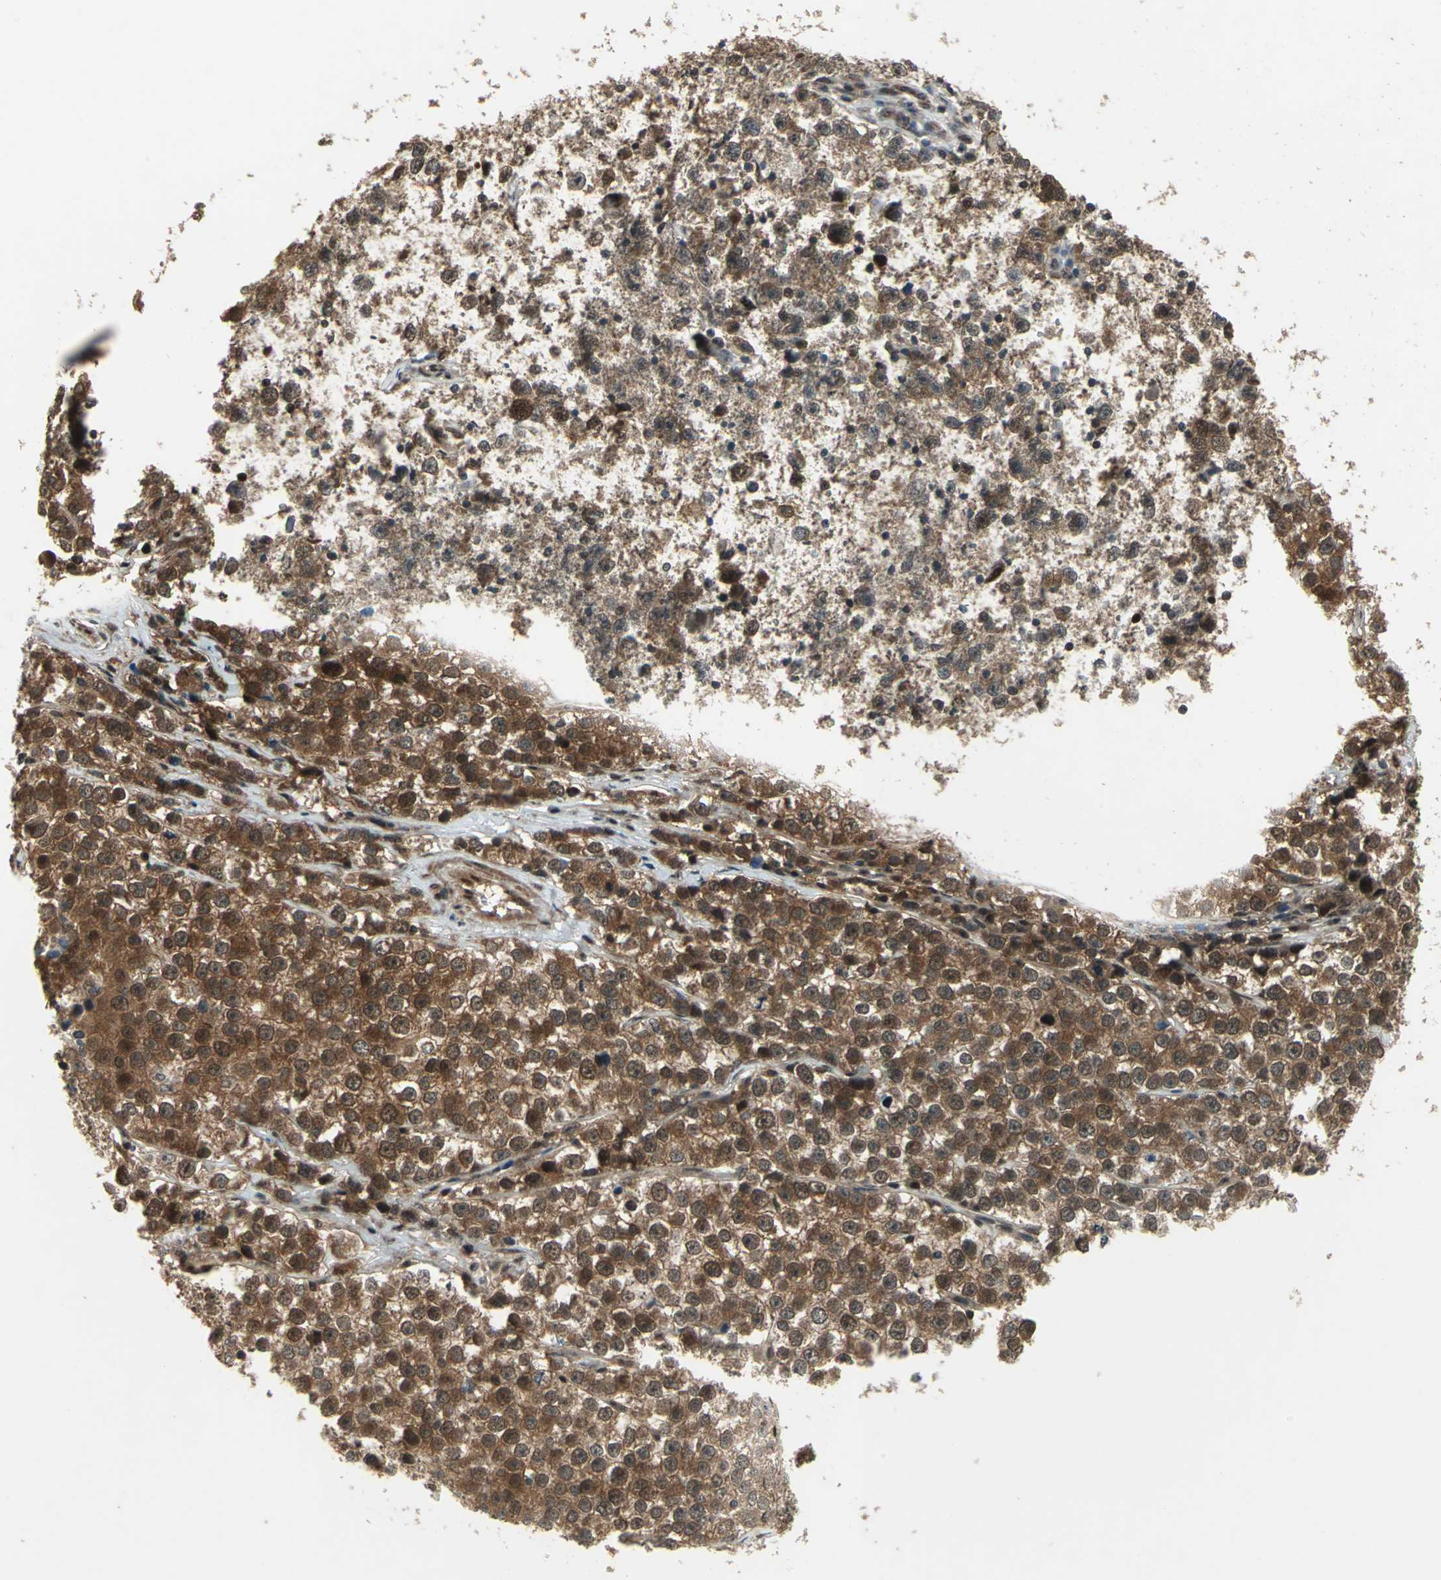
{"staining": {"intensity": "strong", "quantity": ">75%", "location": "cytoplasmic/membranous,nuclear"}, "tissue": "testis cancer", "cell_type": "Tumor cells", "image_type": "cancer", "snomed": [{"axis": "morphology", "description": "Seminoma, NOS"}, {"axis": "morphology", "description": "Carcinoma, Embryonal, NOS"}, {"axis": "topography", "description": "Testis"}], "caption": "Immunohistochemical staining of human testis cancer (seminoma) reveals strong cytoplasmic/membranous and nuclear protein expression in approximately >75% of tumor cells.", "gene": "COPS5", "patient": {"sex": "male", "age": 52}}